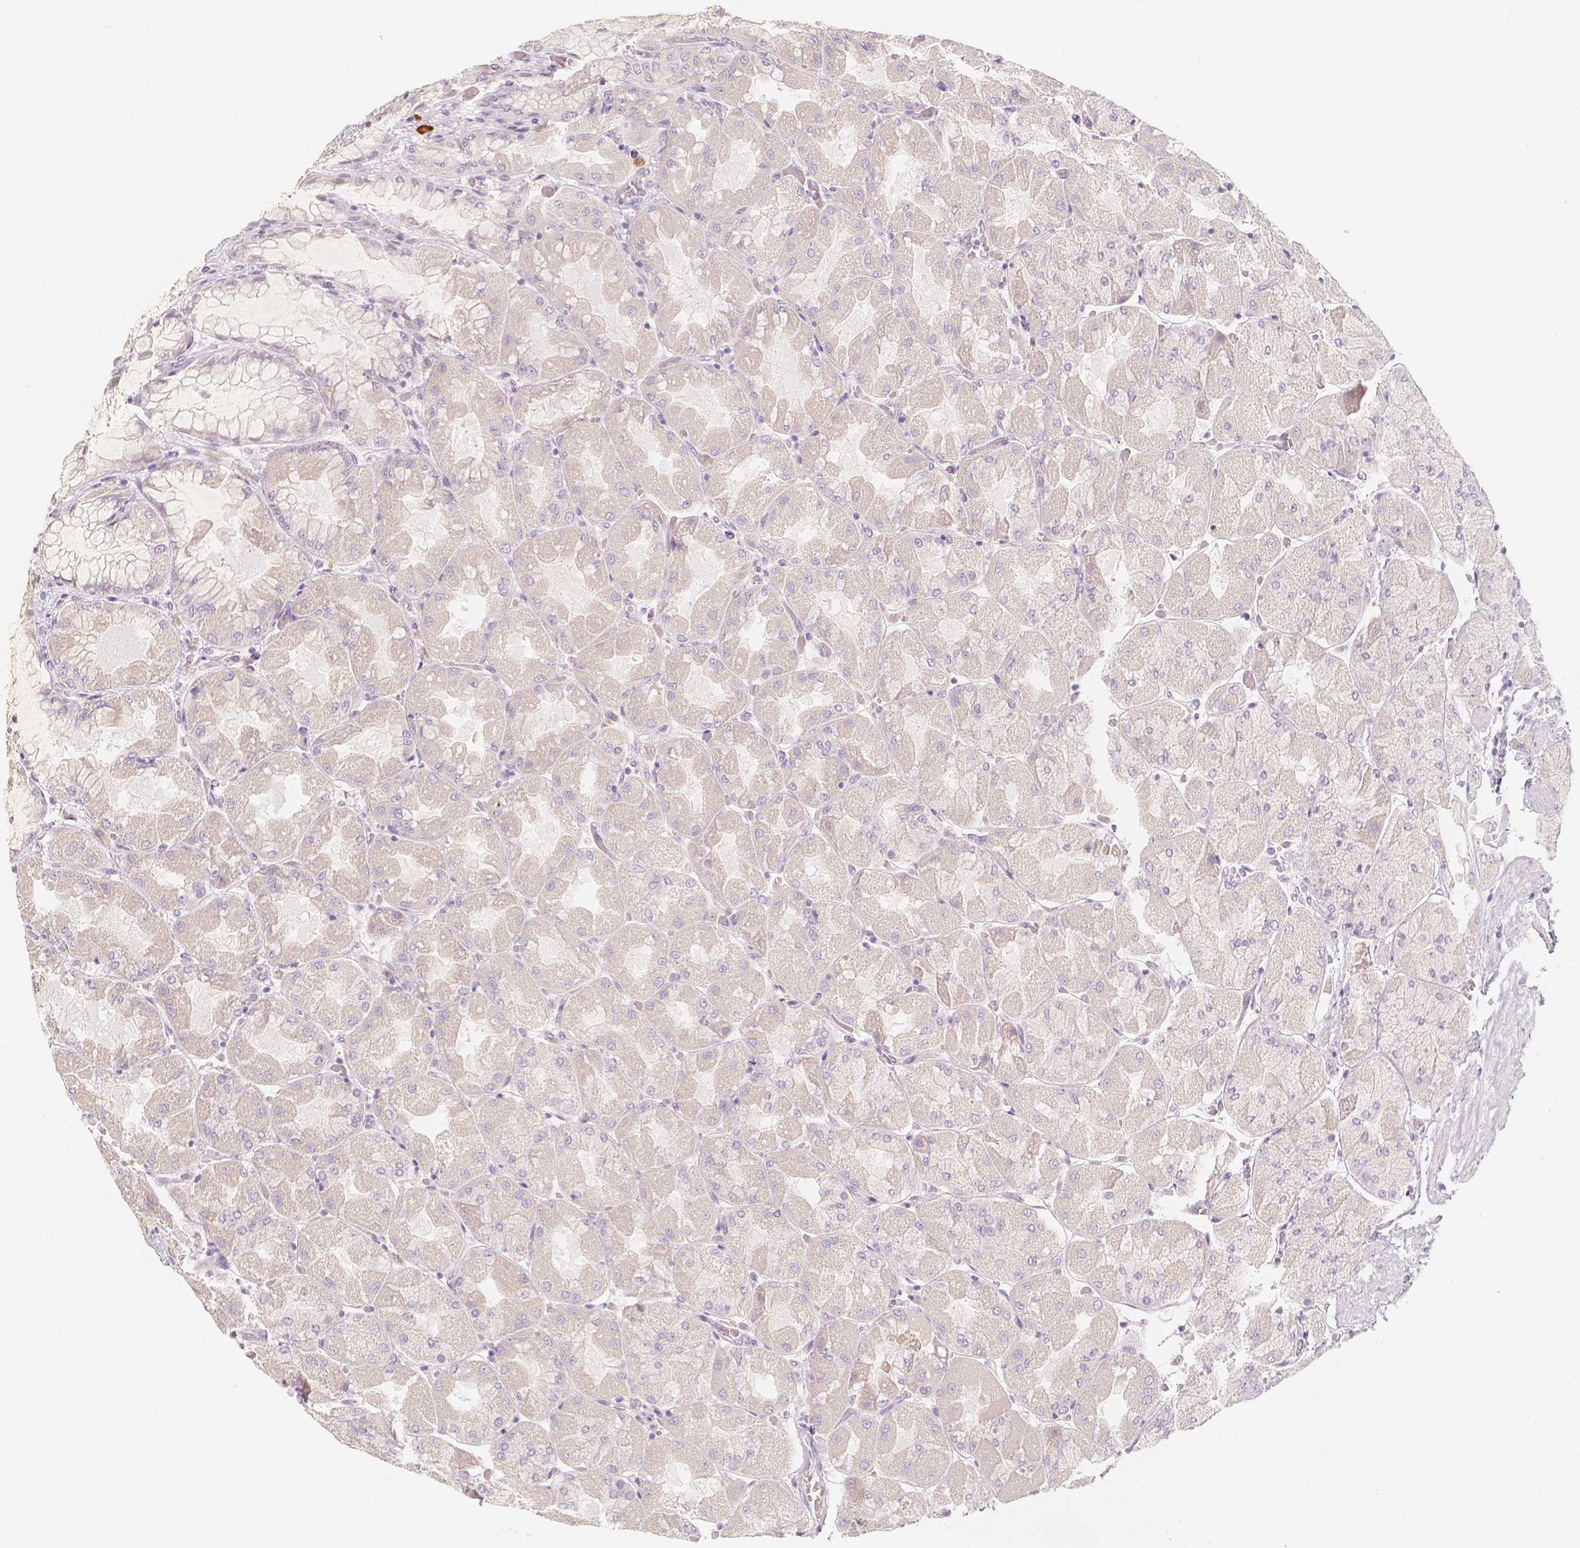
{"staining": {"intensity": "negative", "quantity": "none", "location": "none"}, "tissue": "stomach", "cell_type": "Glandular cells", "image_type": "normal", "snomed": [{"axis": "morphology", "description": "Normal tissue, NOS"}, {"axis": "topography", "description": "Stomach"}], "caption": "This is an IHC micrograph of normal stomach. There is no expression in glandular cells.", "gene": "BATF", "patient": {"sex": "female", "age": 61}}